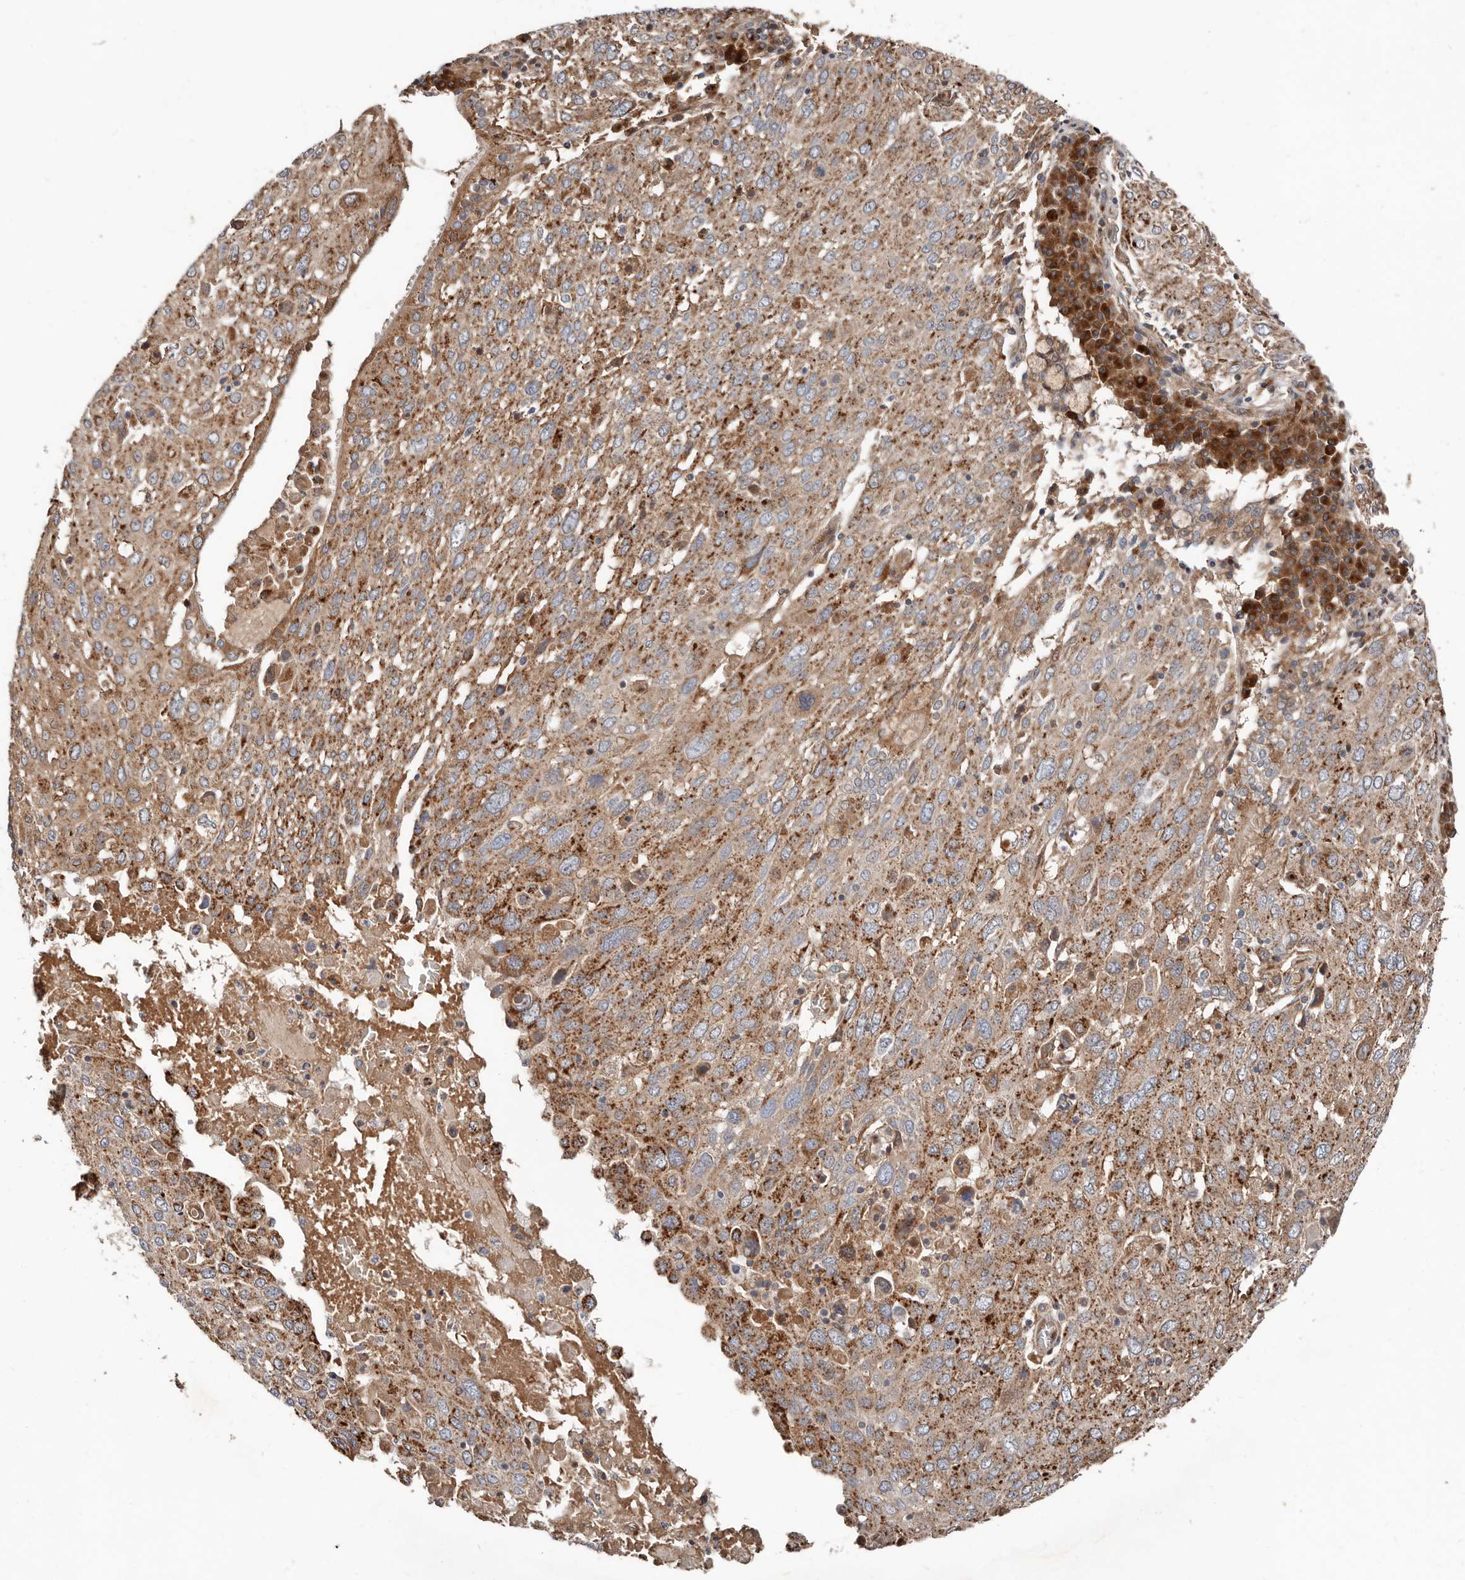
{"staining": {"intensity": "moderate", "quantity": ">75%", "location": "cytoplasmic/membranous"}, "tissue": "lung cancer", "cell_type": "Tumor cells", "image_type": "cancer", "snomed": [{"axis": "morphology", "description": "Squamous cell carcinoma, NOS"}, {"axis": "topography", "description": "Lung"}], "caption": "IHC of lung cancer exhibits medium levels of moderate cytoplasmic/membranous positivity in approximately >75% of tumor cells.", "gene": "COG1", "patient": {"sex": "male", "age": 65}}